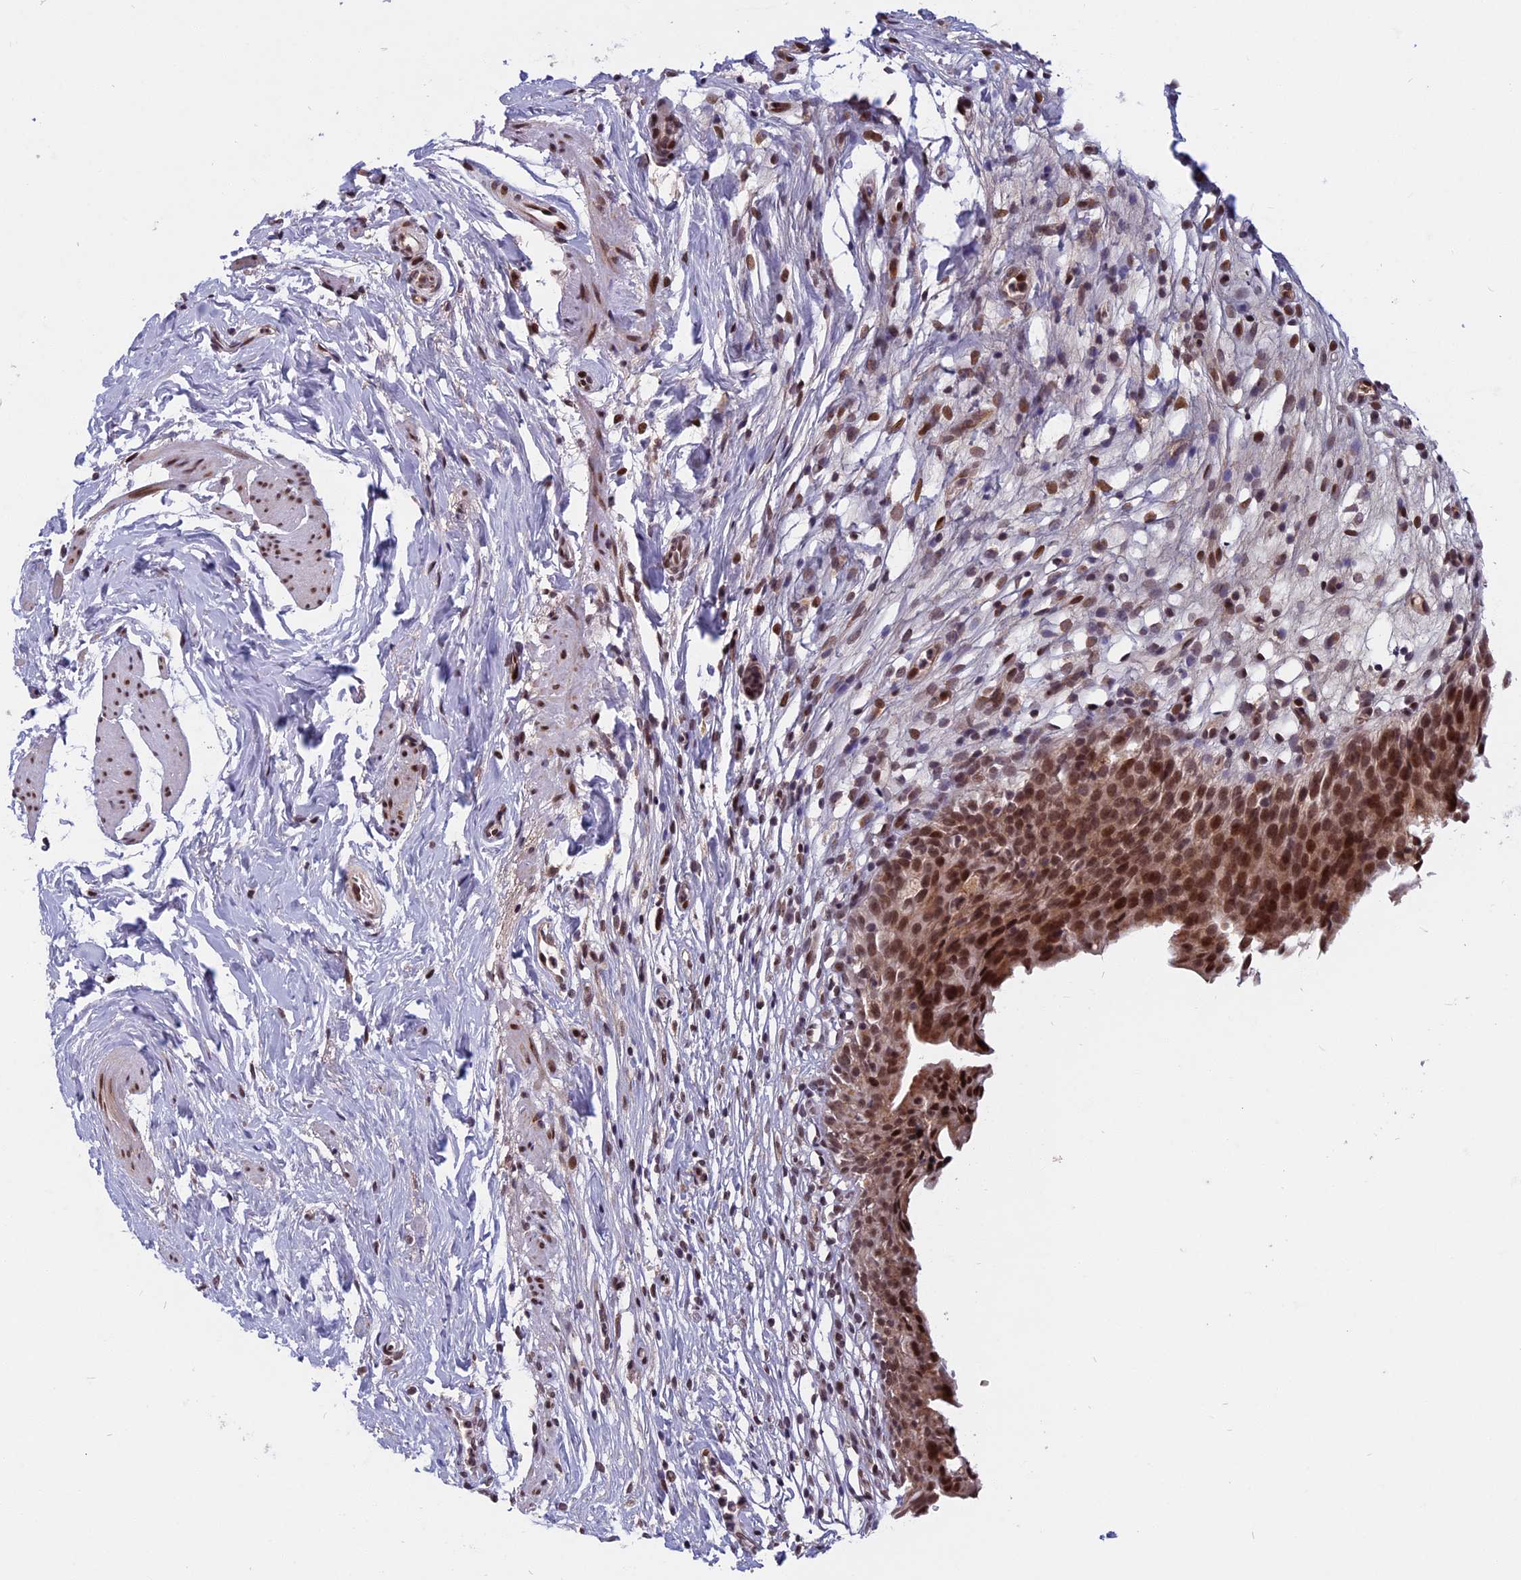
{"staining": {"intensity": "moderate", "quantity": ">75%", "location": "cytoplasmic/membranous,nuclear"}, "tissue": "urinary bladder", "cell_type": "Urothelial cells", "image_type": "normal", "snomed": [{"axis": "morphology", "description": "Normal tissue, NOS"}, {"axis": "morphology", "description": "Inflammation, NOS"}, {"axis": "topography", "description": "Urinary bladder"}], "caption": "Urinary bladder was stained to show a protein in brown. There is medium levels of moderate cytoplasmic/membranous,nuclear positivity in about >75% of urothelial cells.", "gene": "CDC7", "patient": {"sex": "male", "age": 63}}